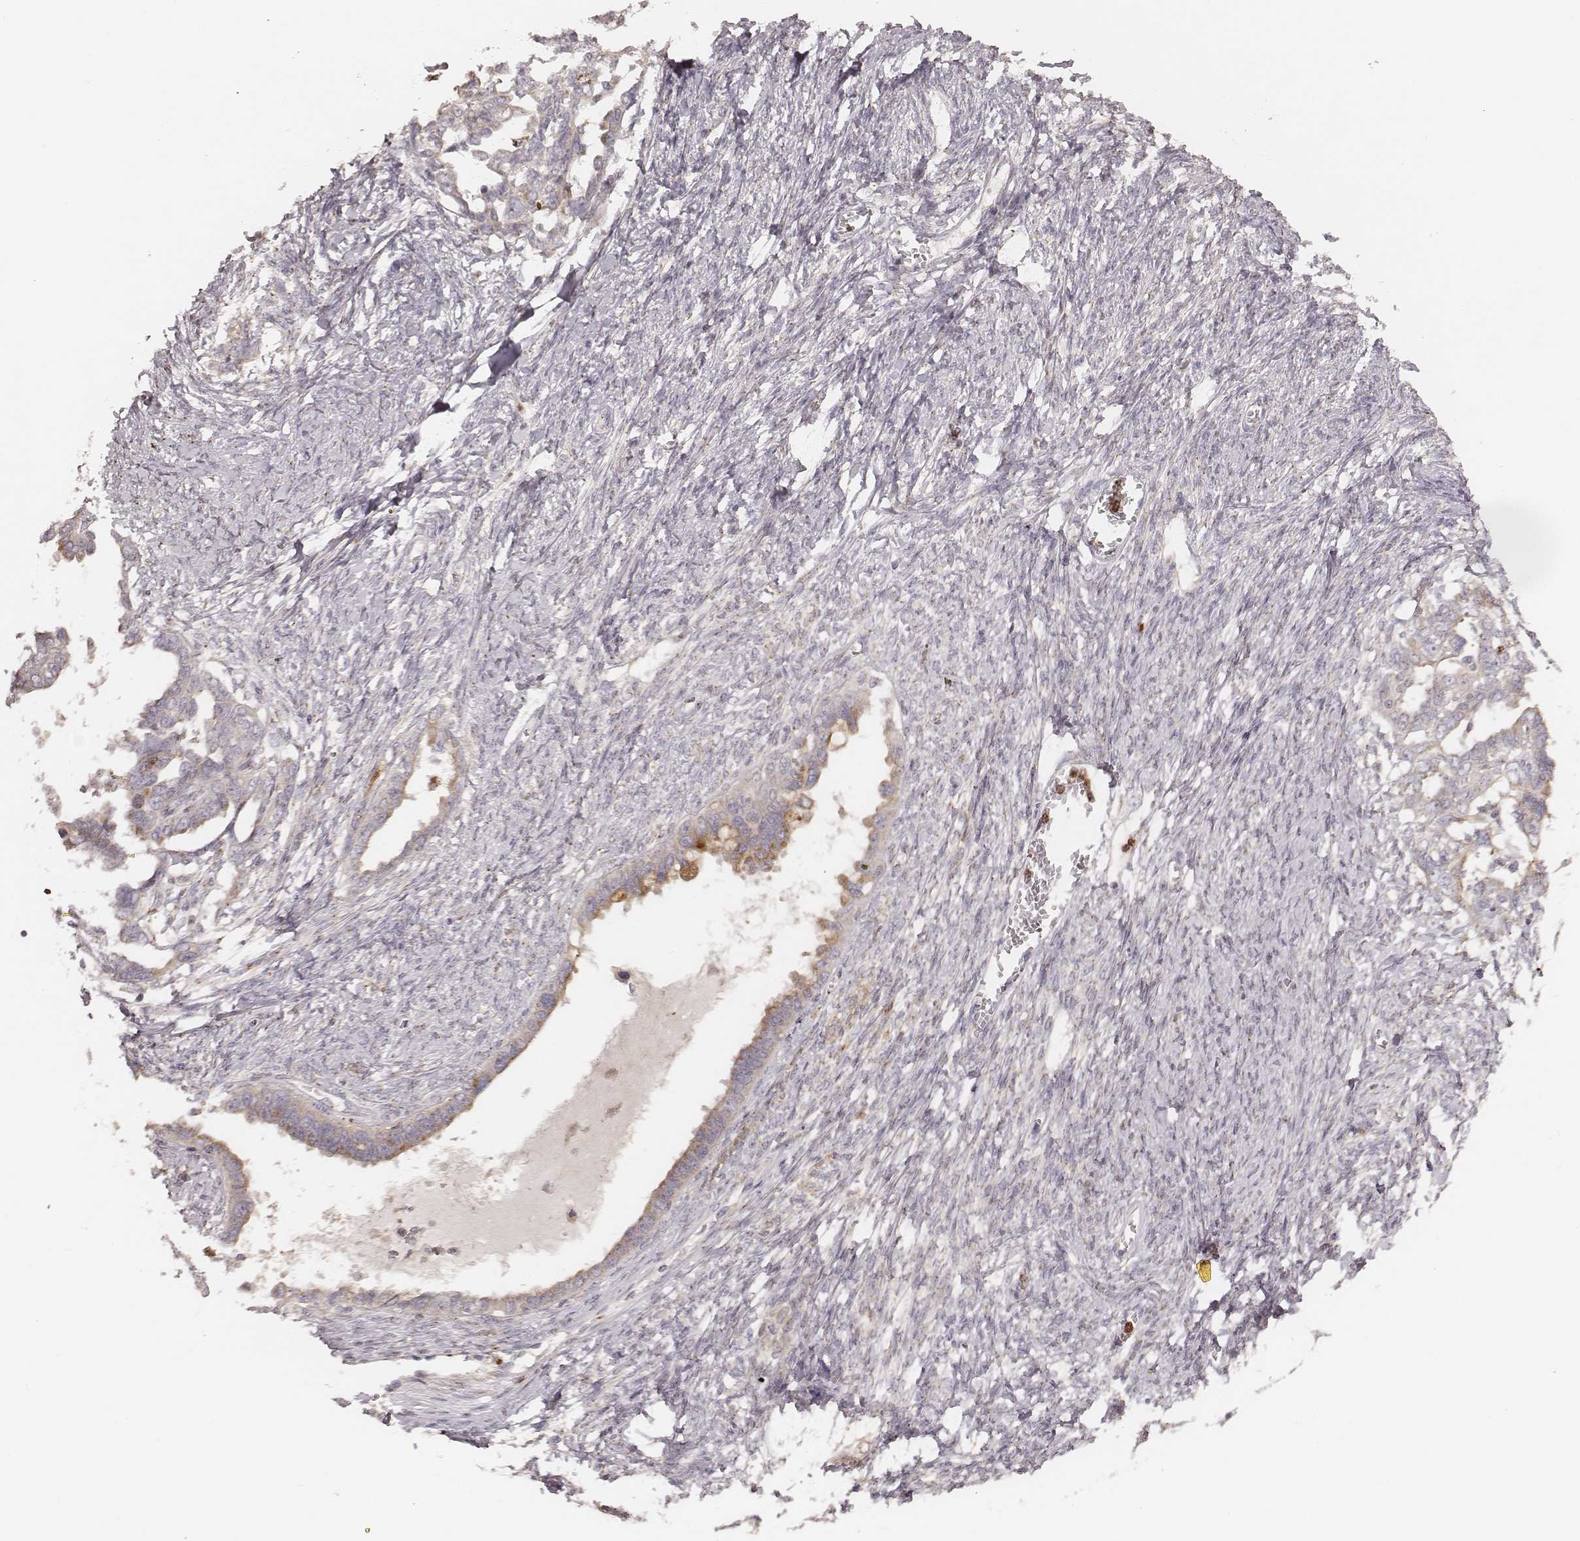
{"staining": {"intensity": "weak", "quantity": ">75%", "location": "cytoplasmic/membranous"}, "tissue": "ovarian cancer", "cell_type": "Tumor cells", "image_type": "cancer", "snomed": [{"axis": "morphology", "description": "Cystadenocarcinoma, serous, NOS"}, {"axis": "topography", "description": "Ovary"}], "caption": "A low amount of weak cytoplasmic/membranous staining is present in approximately >75% of tumor cells in ovarian cancer tissue. (DAB IHC, brown staining for protein, blue staining for nuclei).", "gene": "ABCA7", "patient": {"sex": "female", "age": 69}}